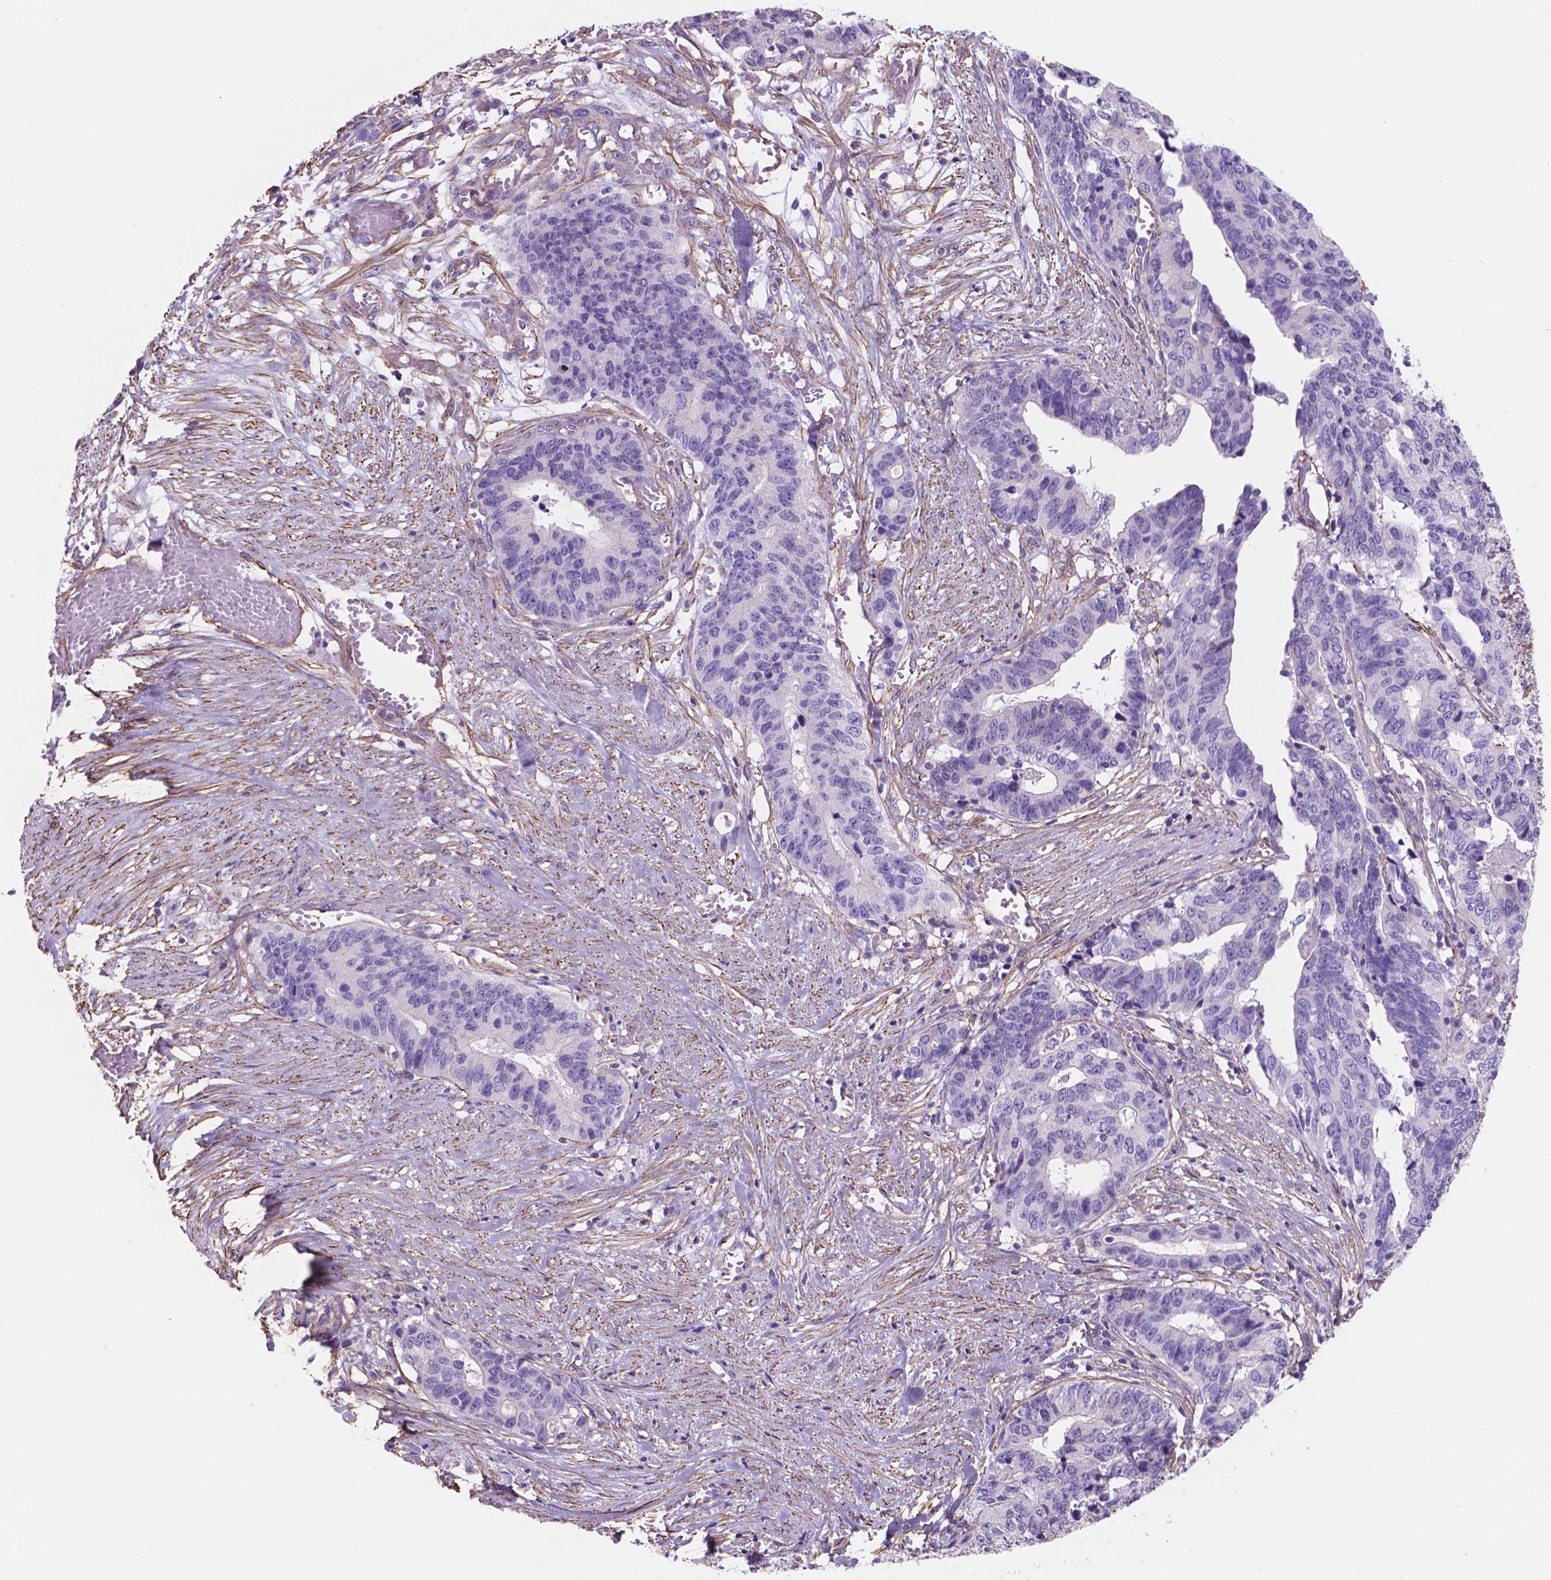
{"staining": {"intensity": "negative", "quantity": "none", "location": "none"}, "tissue": "stomach cancer", "cell_type": "Tumor cells", "image_type": "cancer", "snomed": [{"axis": "morphology", "description": "Adenocarcinoma, NOS"}, {"axis": "topography", "description": "Stomach, upper"}], "caption": "A photomicrograph of stomach adenocarcinoma stained for a protein displays no brown staining in tumor cells.", "gene": "TOR2A", "patient": {"sex": "female", "age": 67}}